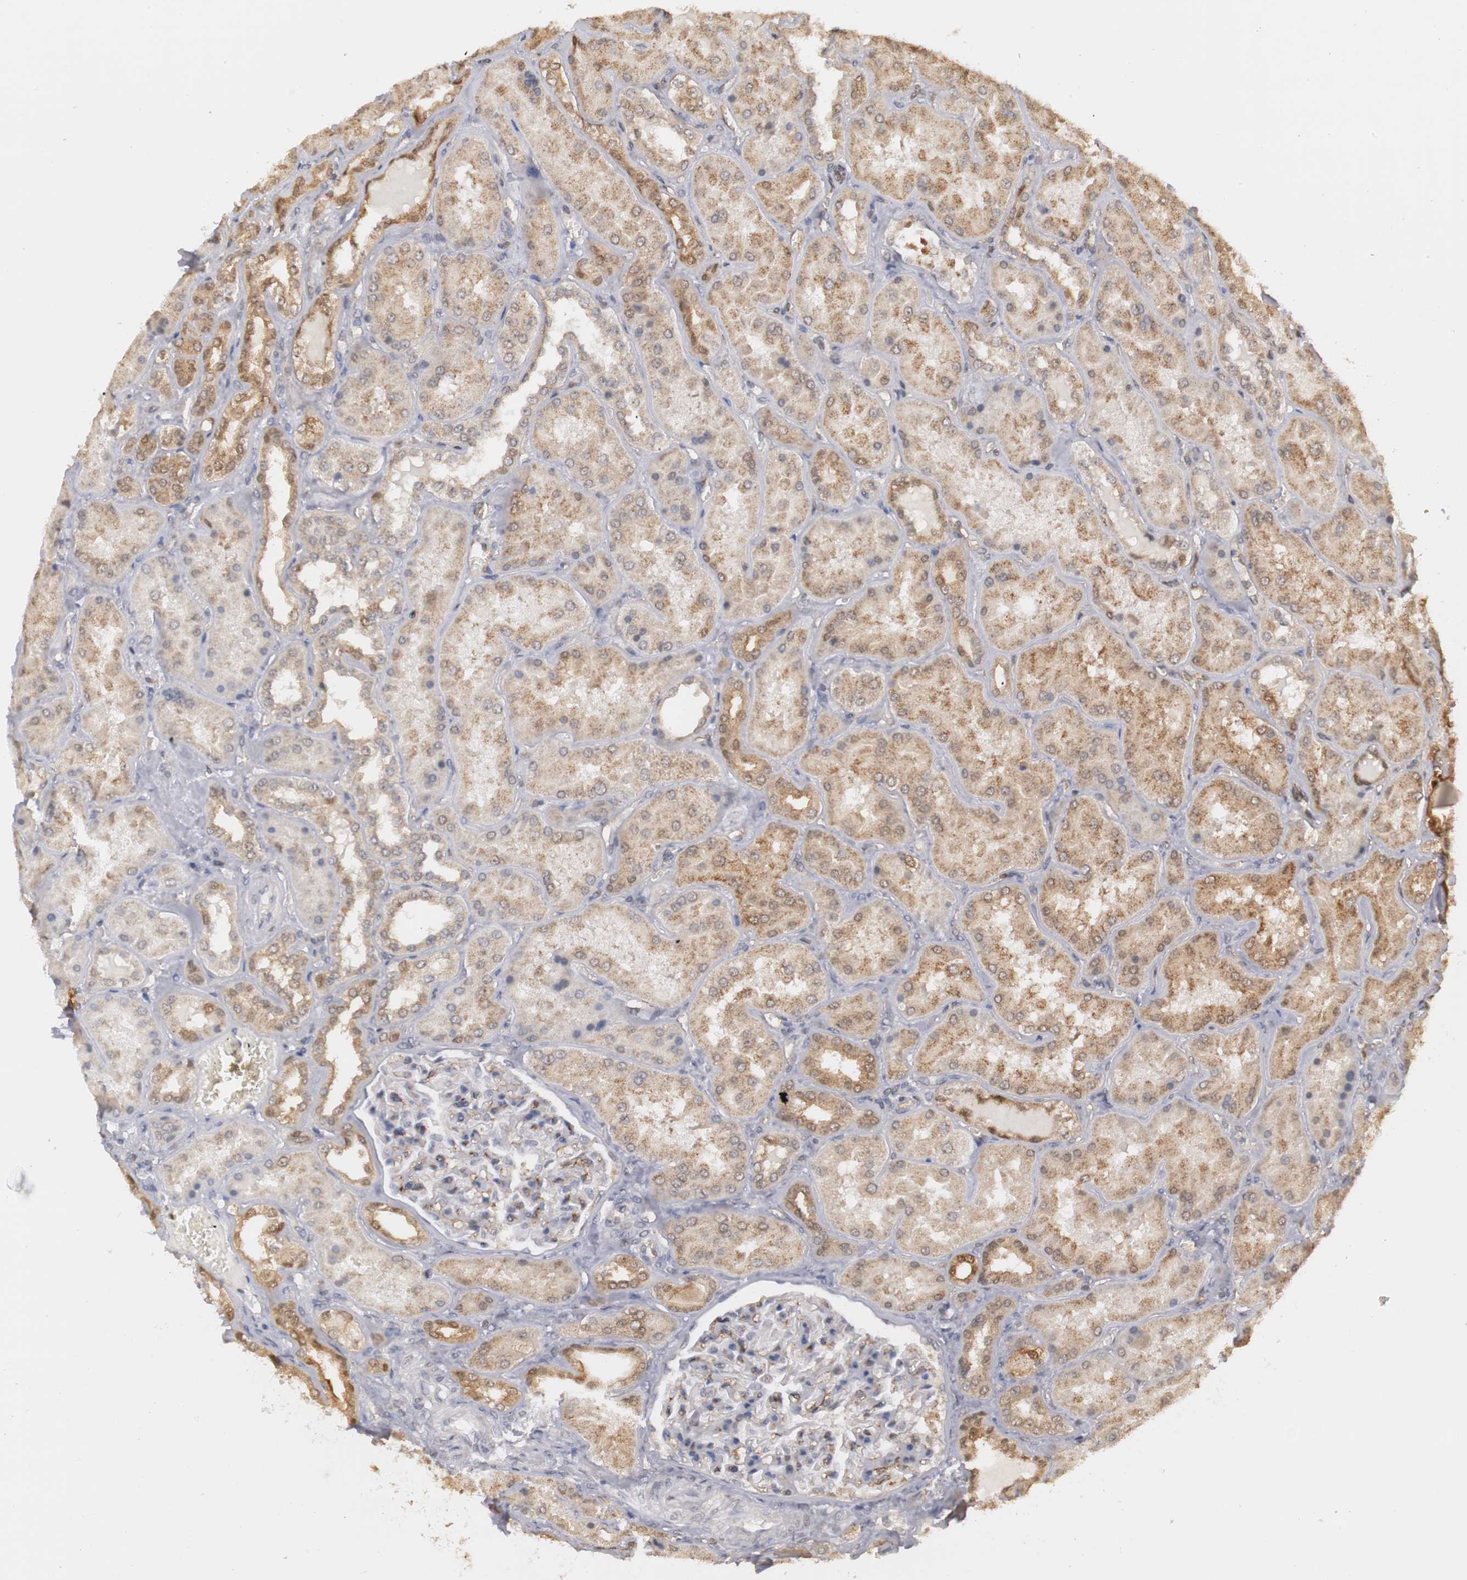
{"staining": {"intensity": "moderate", "quantity": "25%-75%", "location": "cytoplasmic/membranous,nuclear"}, "tissue": "kidney", "cell_type": "Cells in glomeruli", "image_type": "normal", "snomed": [{"axis": "morphology", "description": "Normal tissue, NOS"}, {"axis": "topography", "description": "Kidney"}], "caption": "Immunohistochemistry image of unremarkable kidney stained for a protein (brown), which reveals medium levels of moderate cytoplasmic/membranous,nuclear staining in about 25%-75% of cells in glomeruli.", "gene": "PLEKHA1", "patient": {"sex": "female", "age": 56}}